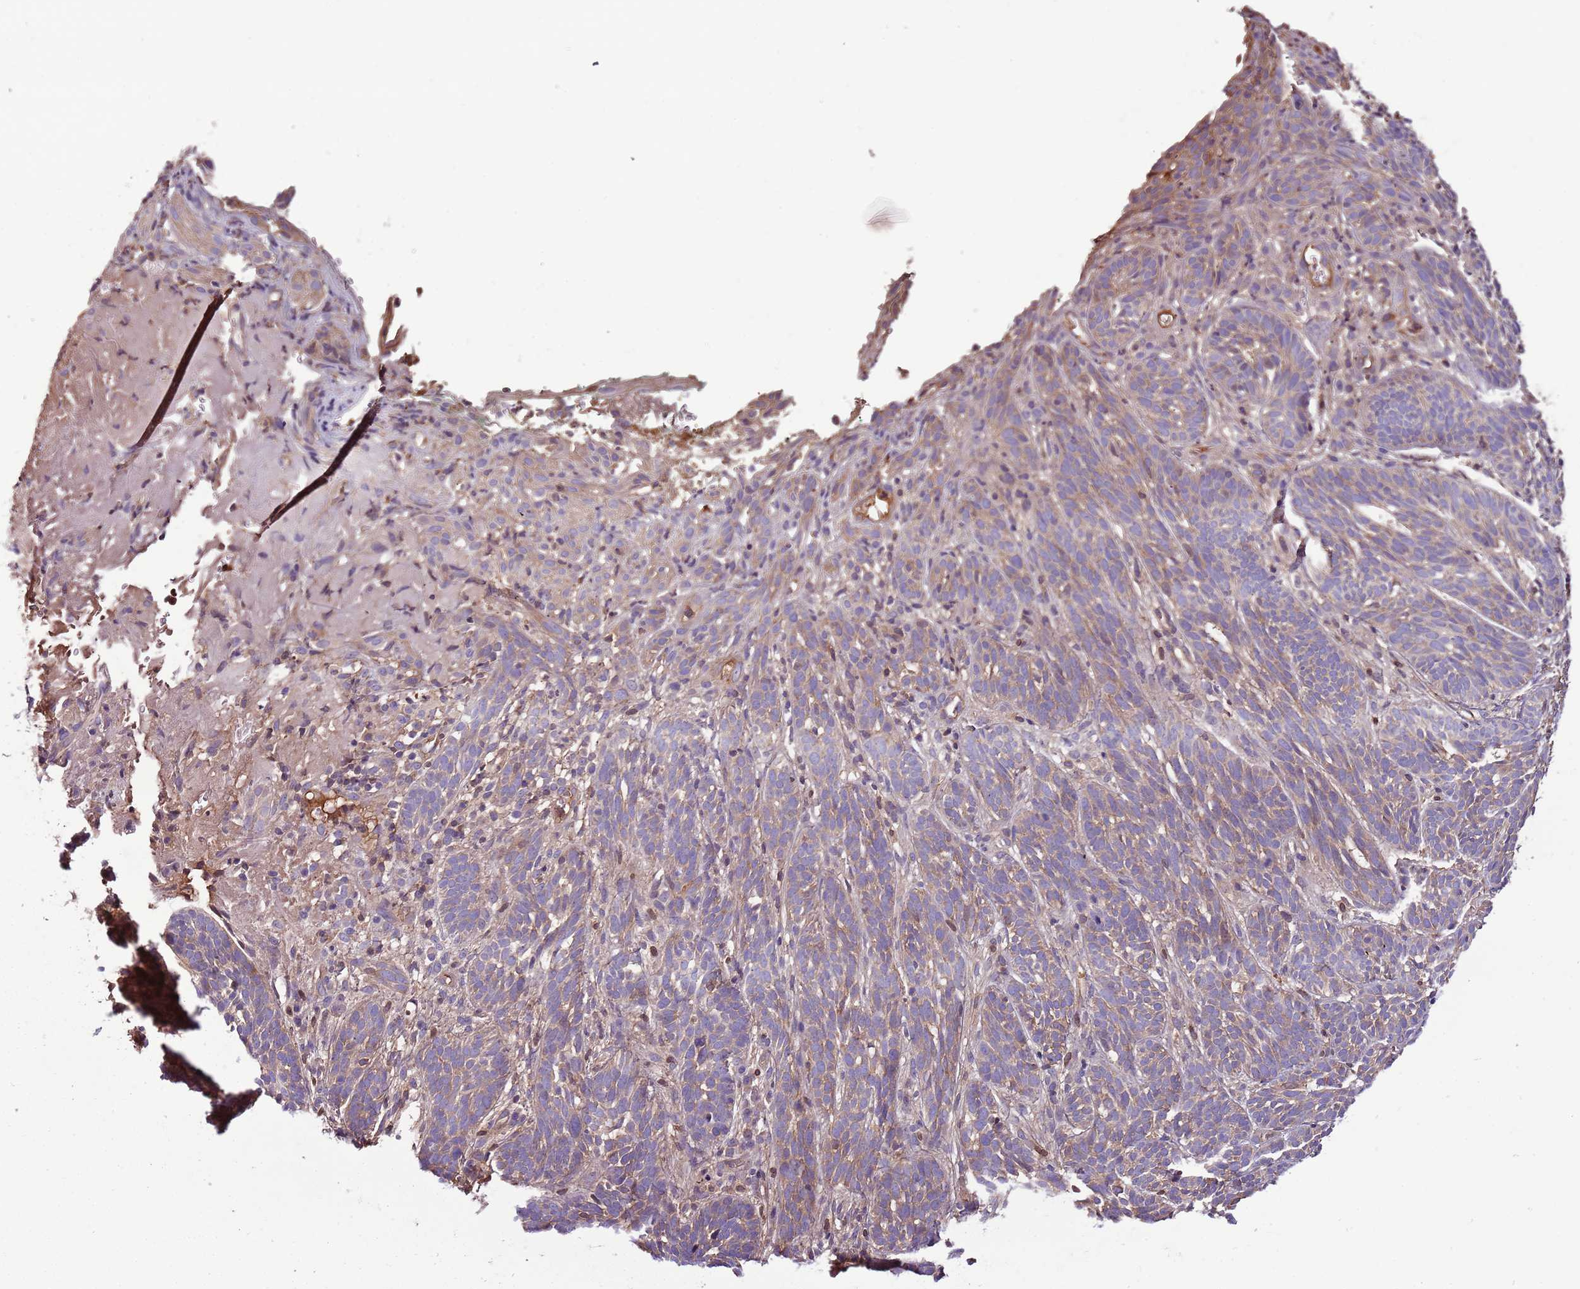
{"staining": {"intensity": "weak", "quantity": "25%-75%", "location": "cytoplasmic/membranous"}, "tissue": "skin cancer", "cell_type": "Tumor cells", "image_type": "cancer", "snomed": [{"axis": "morphology", "description": "Basal cell carcinoma"}, {"axis": "topography", "description": "Skin"}], "caption": "A brown stain shows weak cytoplasmic/membranous expression of a protein in skin cancer tumor cells.", "gene": "DENR", "patient": {"sex": "male", "age": 71}}